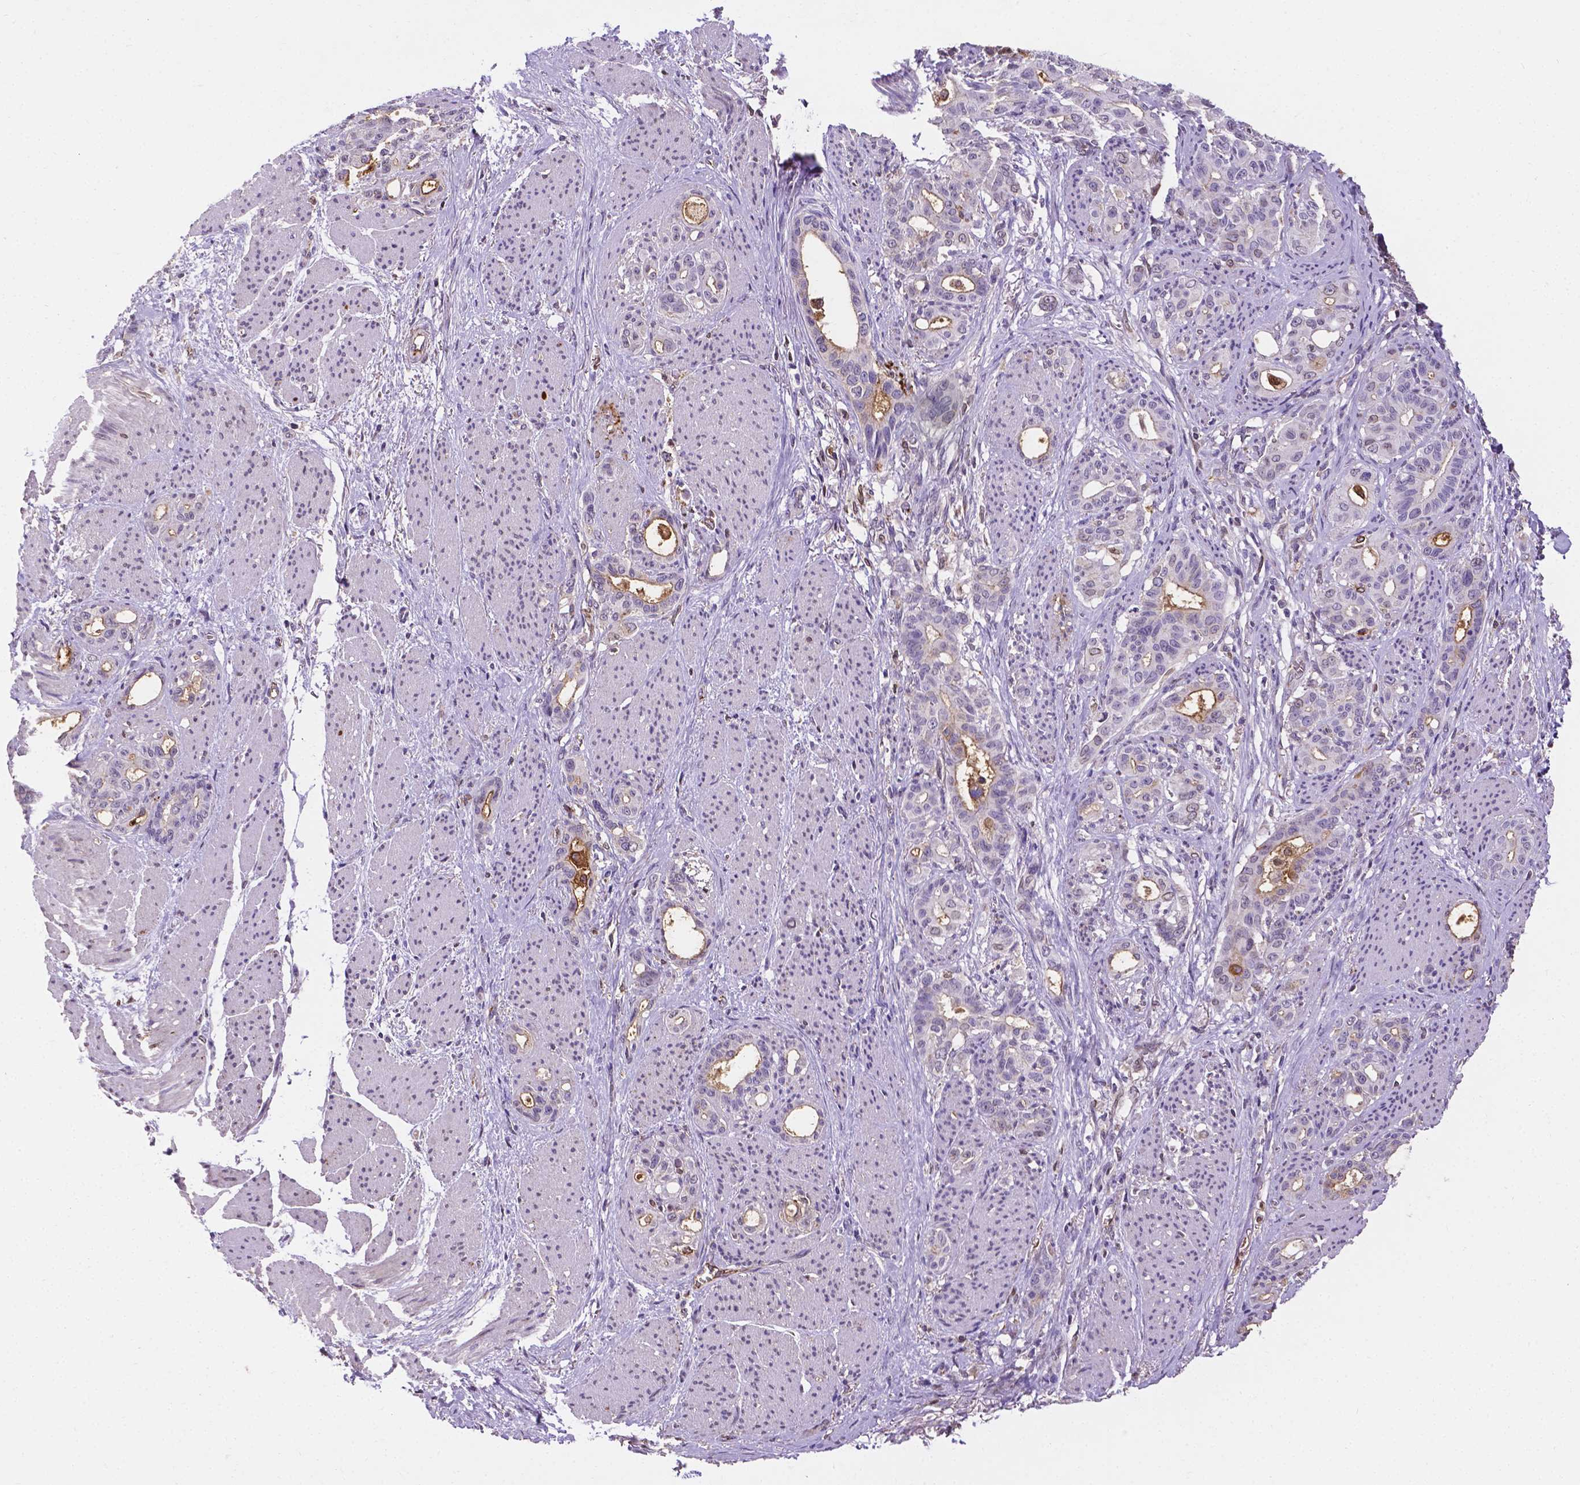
{"staining": {"intensity": "negative", "quantity": "none", "location": "none"}, "tissue": "stomach cancer", "cell_type": "Tumor cells", "image_type": "cancer", "snomed": [{"axis": "morphology", "description": "Normal tissue, NOS"}, {"axis": "morphology", "description": "Adenocarcinoma, NOS"}, {"axis": "topography", "description": "Esophagus"}, {"axis": "topography", "description": "Stomach, upper"}], "caption": "This is an immunohistochemistry photomicrograph of stomach cancer. There is no expression in tumor cells.", "gene": "APOE", "patient": {"sex": "male", "age": 62}}